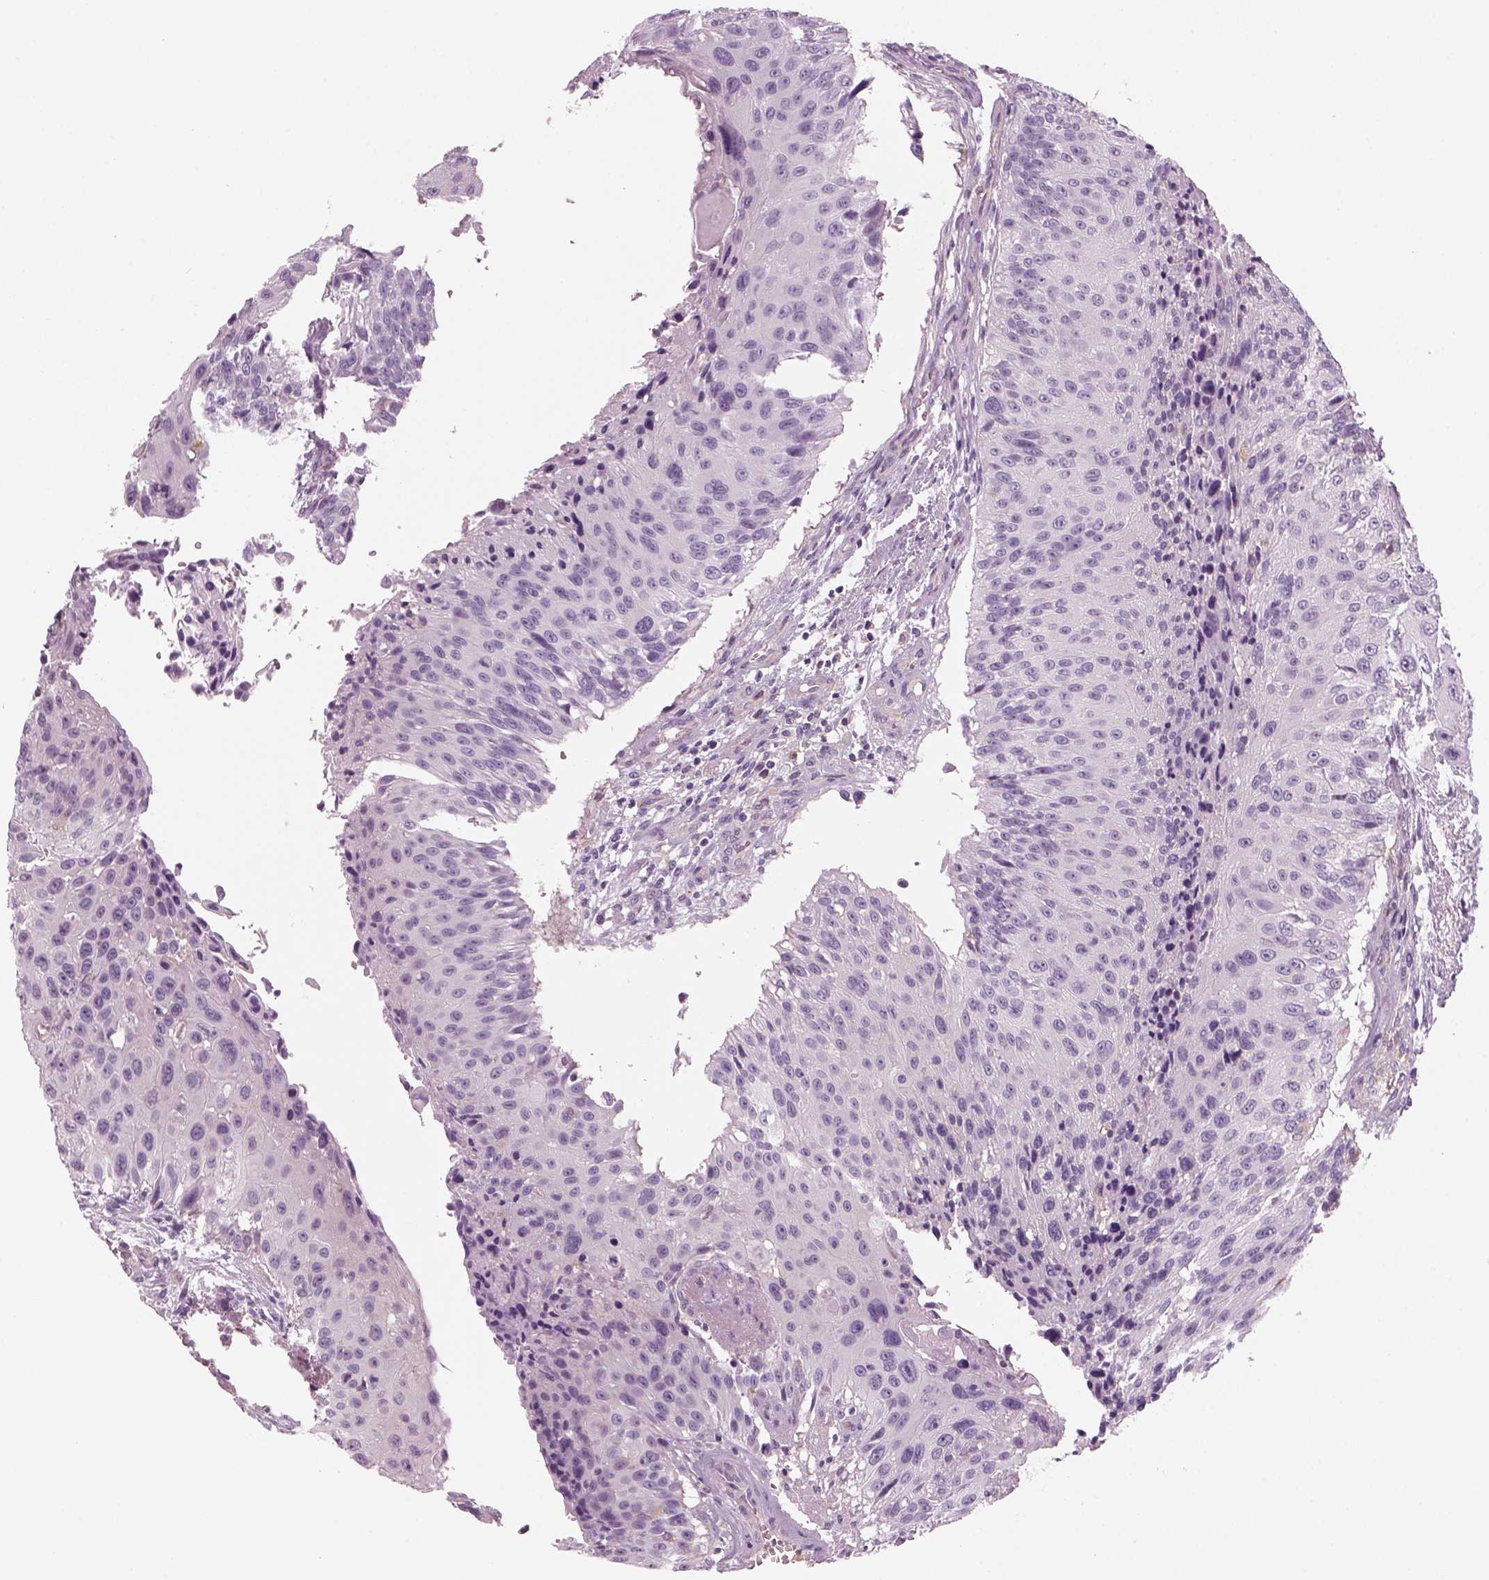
{"staining": {"intensity": "negative", "quantity": "none", "location": "none"}, "tissue": "urothelial cancer", "cell_type": "Tumor cells", "image_type": "cancer", "snomed": [{"axis": "morphology", "description": "Urothelial carcinoma, NOS"}, {"axis": "topography", "description": "Urinary bladder"}], "caption": "This is a image of IHC staining of transitional cell carcinoma, which shows no expression in tumor cells.", "gene": "SLC1A7", "patient": {"sex": "male", "age": 55}}